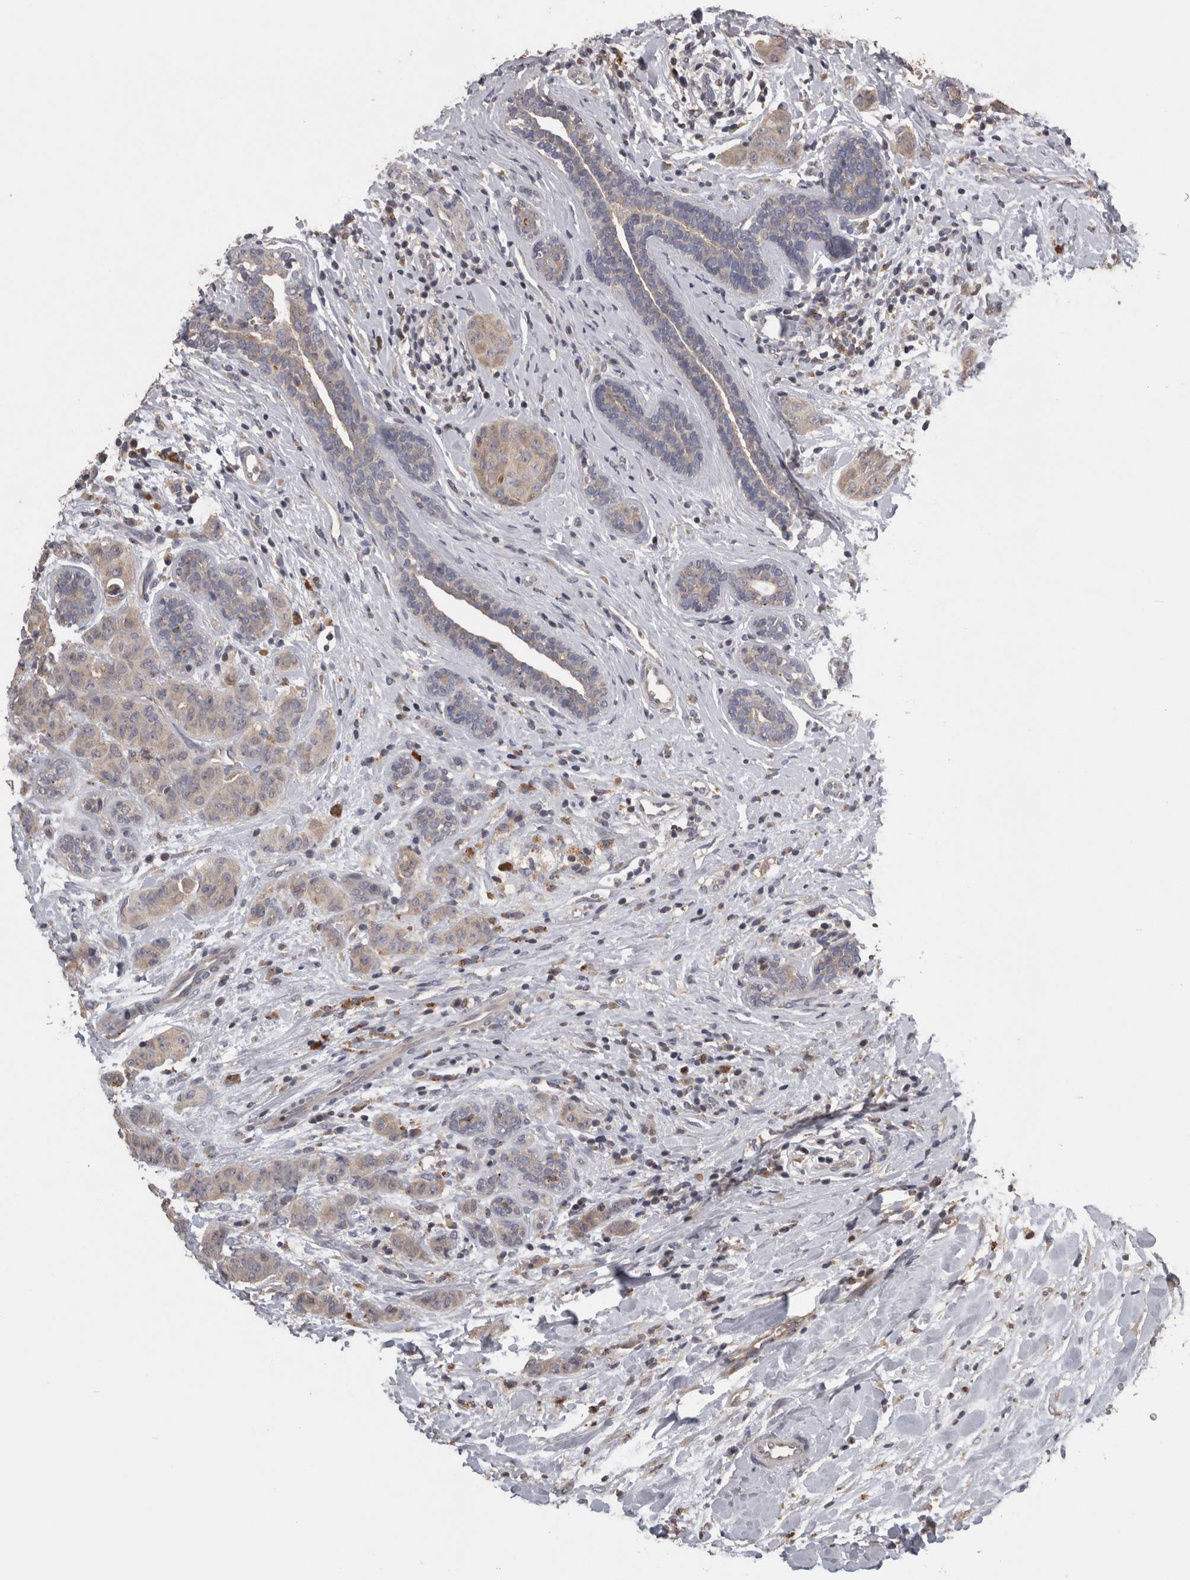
{"staining": {"intensity": "negative", "quantity": "none", "location": "none"}, "tissue": "breast cancer", "cell_type": "Tumor cells", "image_type": "cancer", "snomed": [{"axis": "morphology", "description": "Normal tissue, NOS"}, {"axis": "morphology", "description": "Duct carcinoma"}, {"axis": "topography", "description": "Breast"}], "caption": "IHC image of neoplastic tissue: human breast cancer (intraductal carcinoma) stained with DAB (3,3'-diaminobenzidine) demonstrates no significant protein staining in tumor cells.", "gene": "PCM1", "patient": {"sex": "female", "age": 40}}